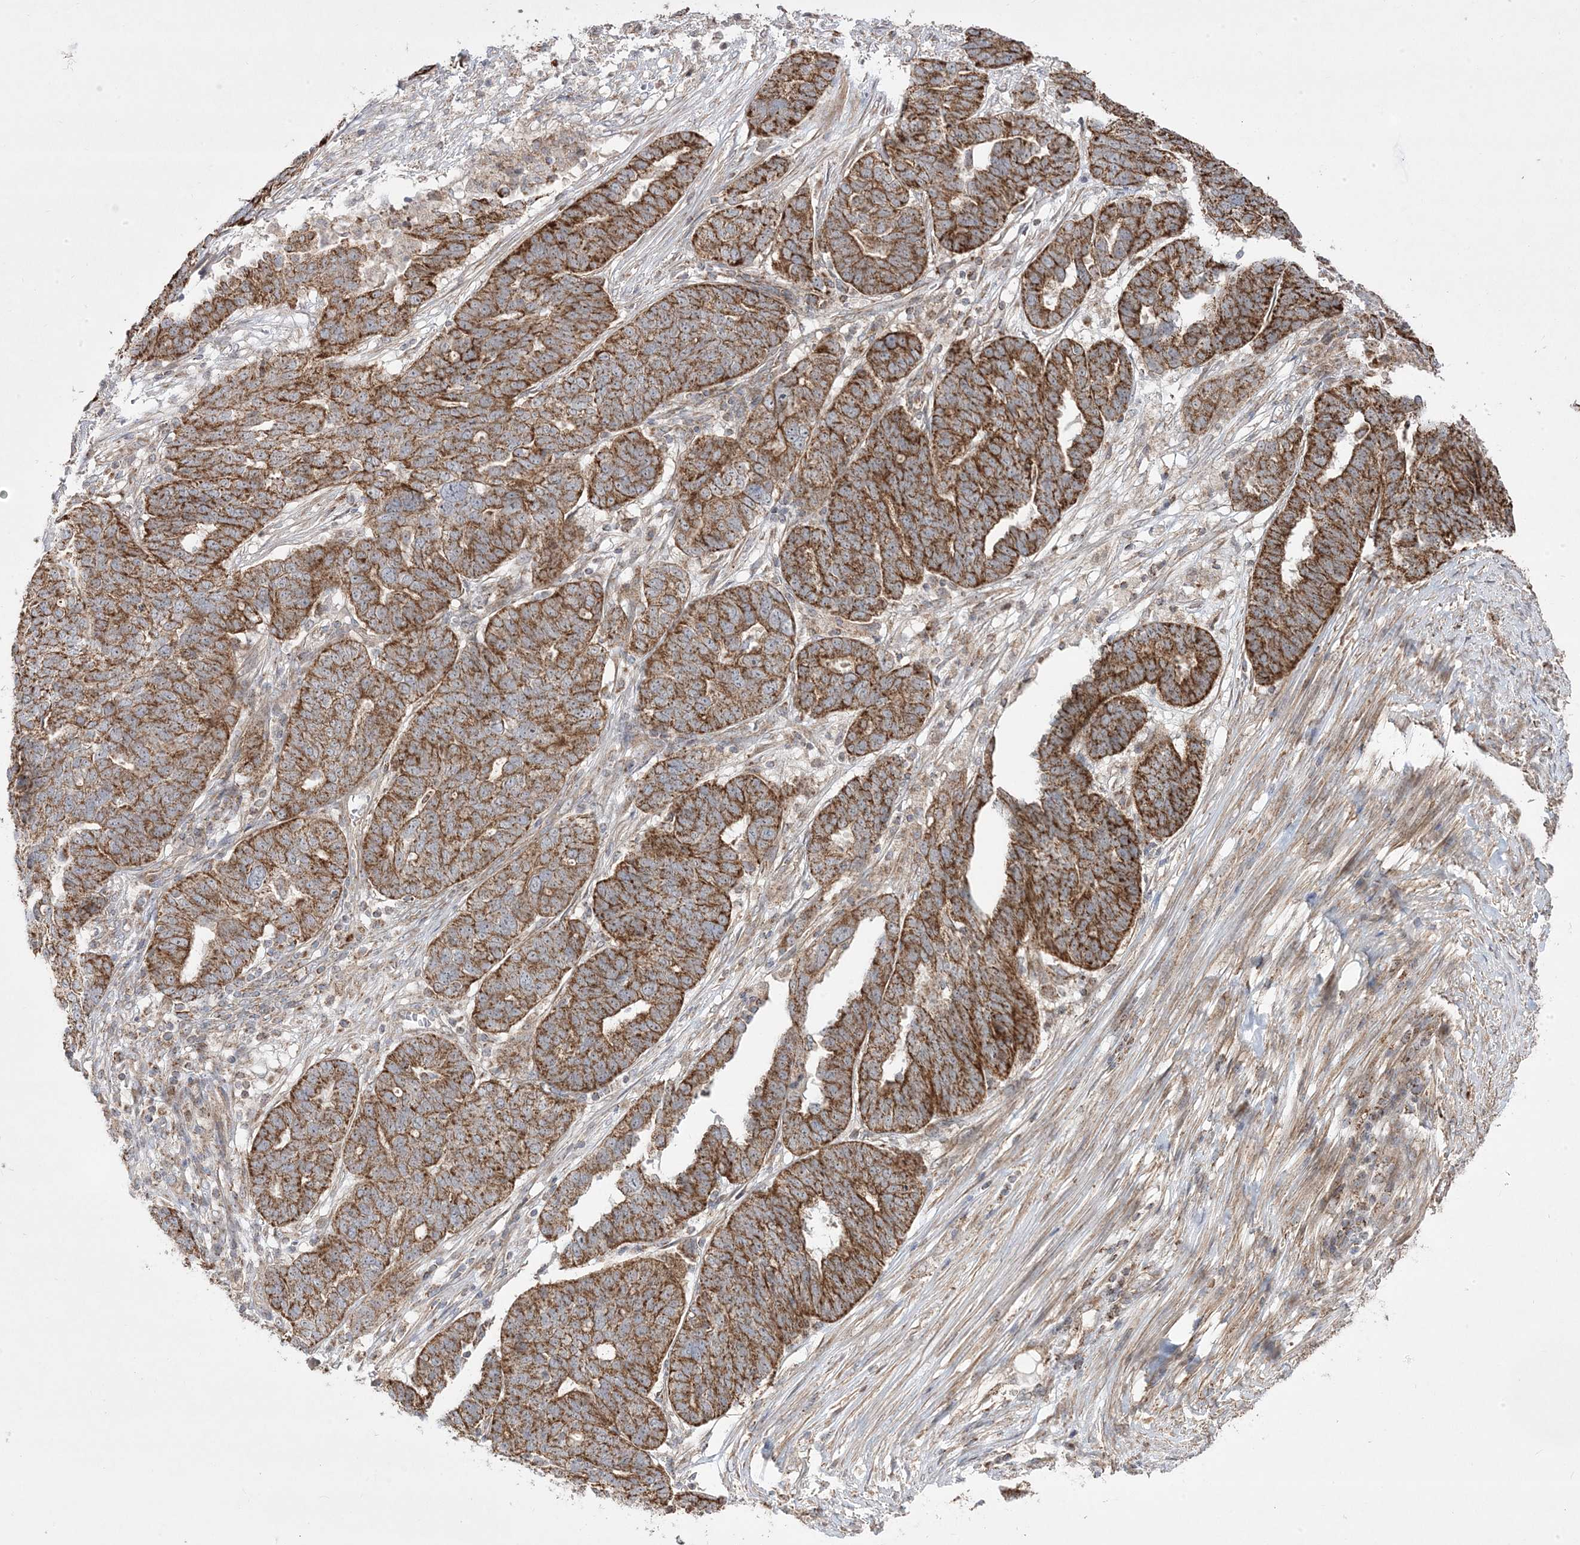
{"staining": {"intensity": "strong", "quantity": ">75%", "location": "cytoplasmic/membranous"}, "tissue": "ovarian cancer", "cell_type": "Tumor cells", "image_type": "cancer", "snomed": [{"axis": "morphology", "description": "Cystadenocarcinoma, serous, NOS"}, {"axis": "topography", "description": "Ovary"}], "caption": "Strong cytoplasmic/membranous expression is present in approximately >75% of tumor cells in serous cystadenocarcinoma (ovarian). The protein is shown in brown color, while the nuclei are stained blue.", "gene": "CLUAP1", "patient": {"sex": "female", "age": 59}}